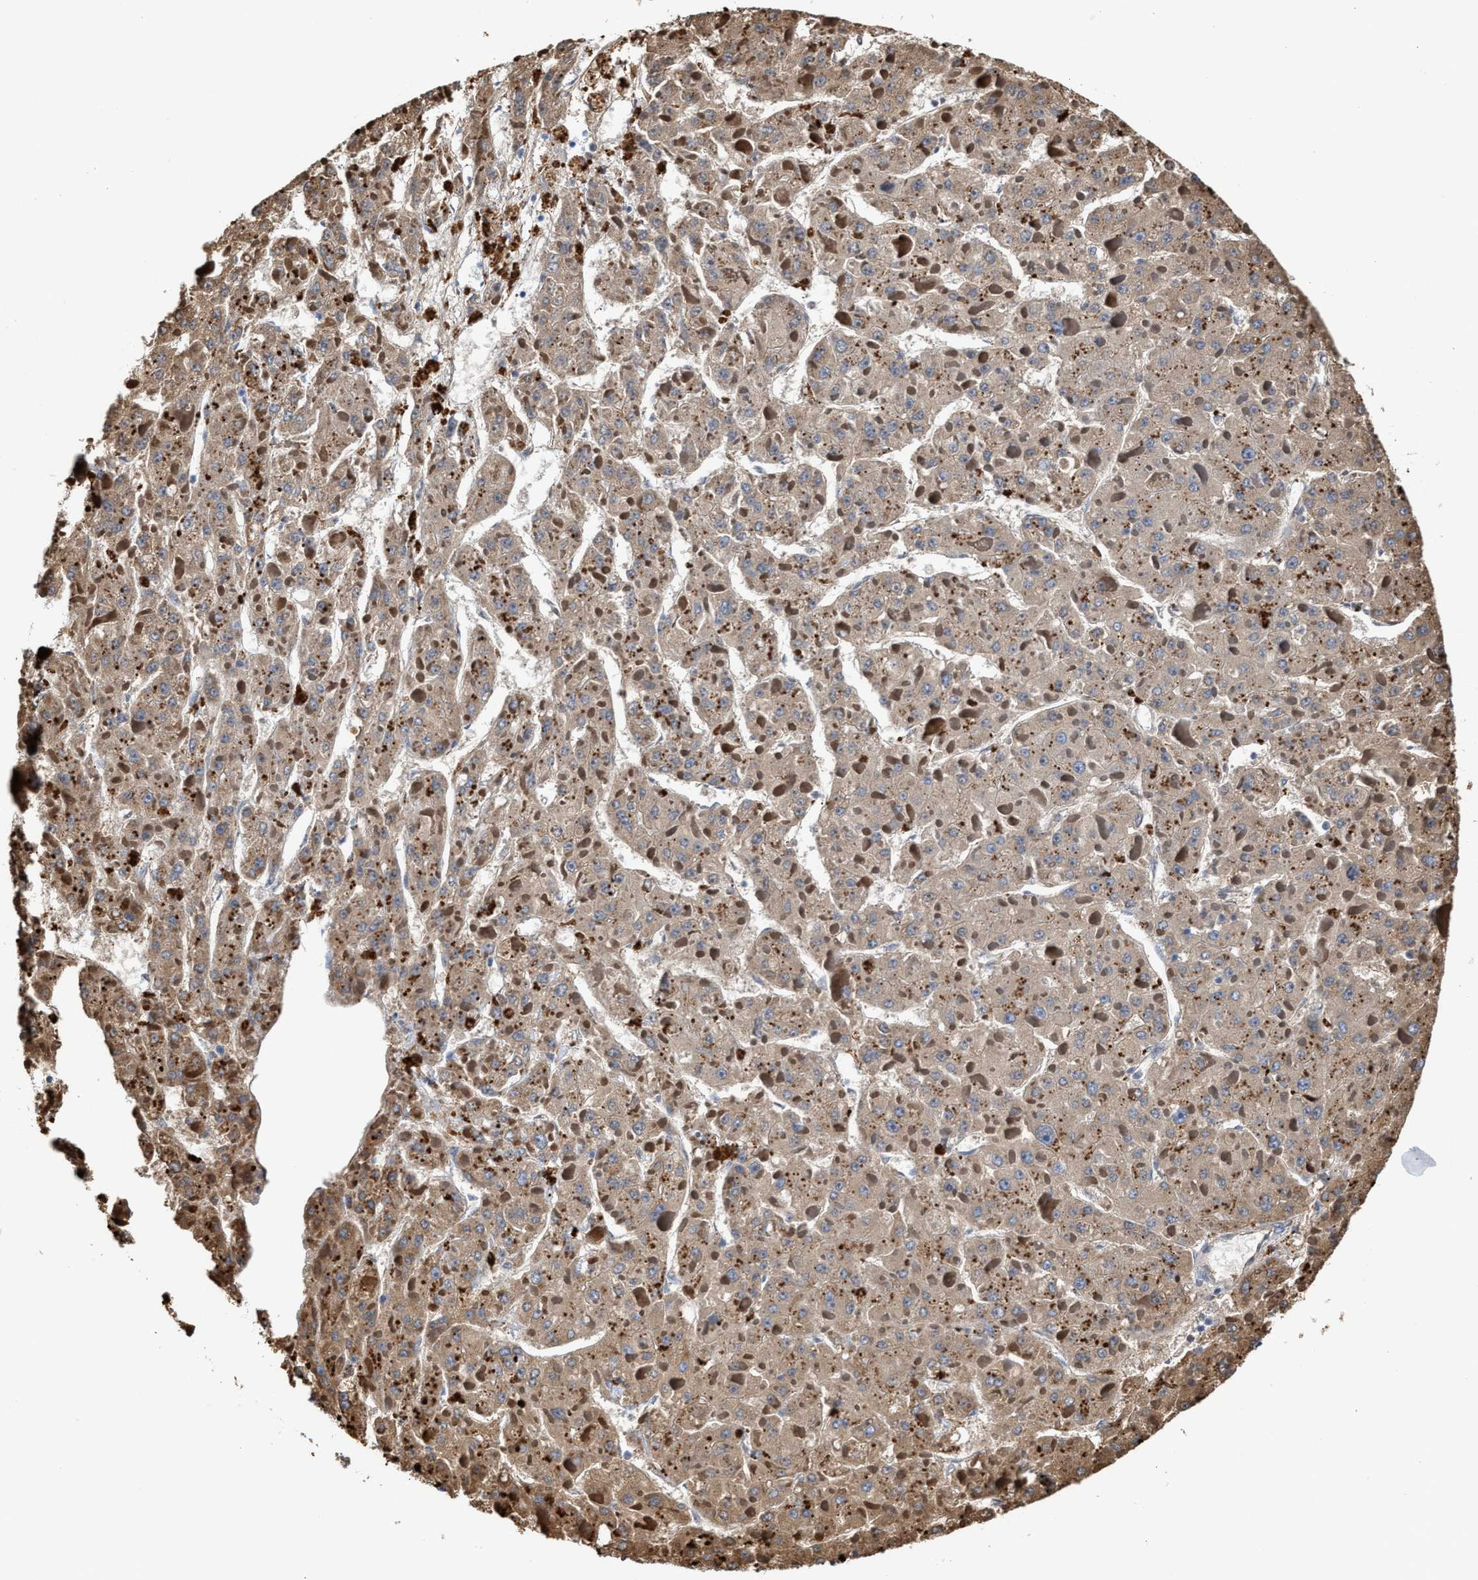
{"staining": {"intensity": "weak", "quantity": ">75%", "location": "cytoplasmic/membranous"}, "tissue": "liver cancer", "cell_type": "Tumor cells", "image_type": "cancer", "snomed": [{"axis": "morphology", "description": "Carcinoma, Hepatocellular, NOS"}, {"axis": "topography", "description": "Liver"}], "caption": "This is a micrograph of IHC staining of hepatocellular carcinoma (liver), which shows weak expression in the cytoplasmic/membranous of tumor cells.", "gene": "JAG1", "patient": {"sex": "female", "age": 73}}